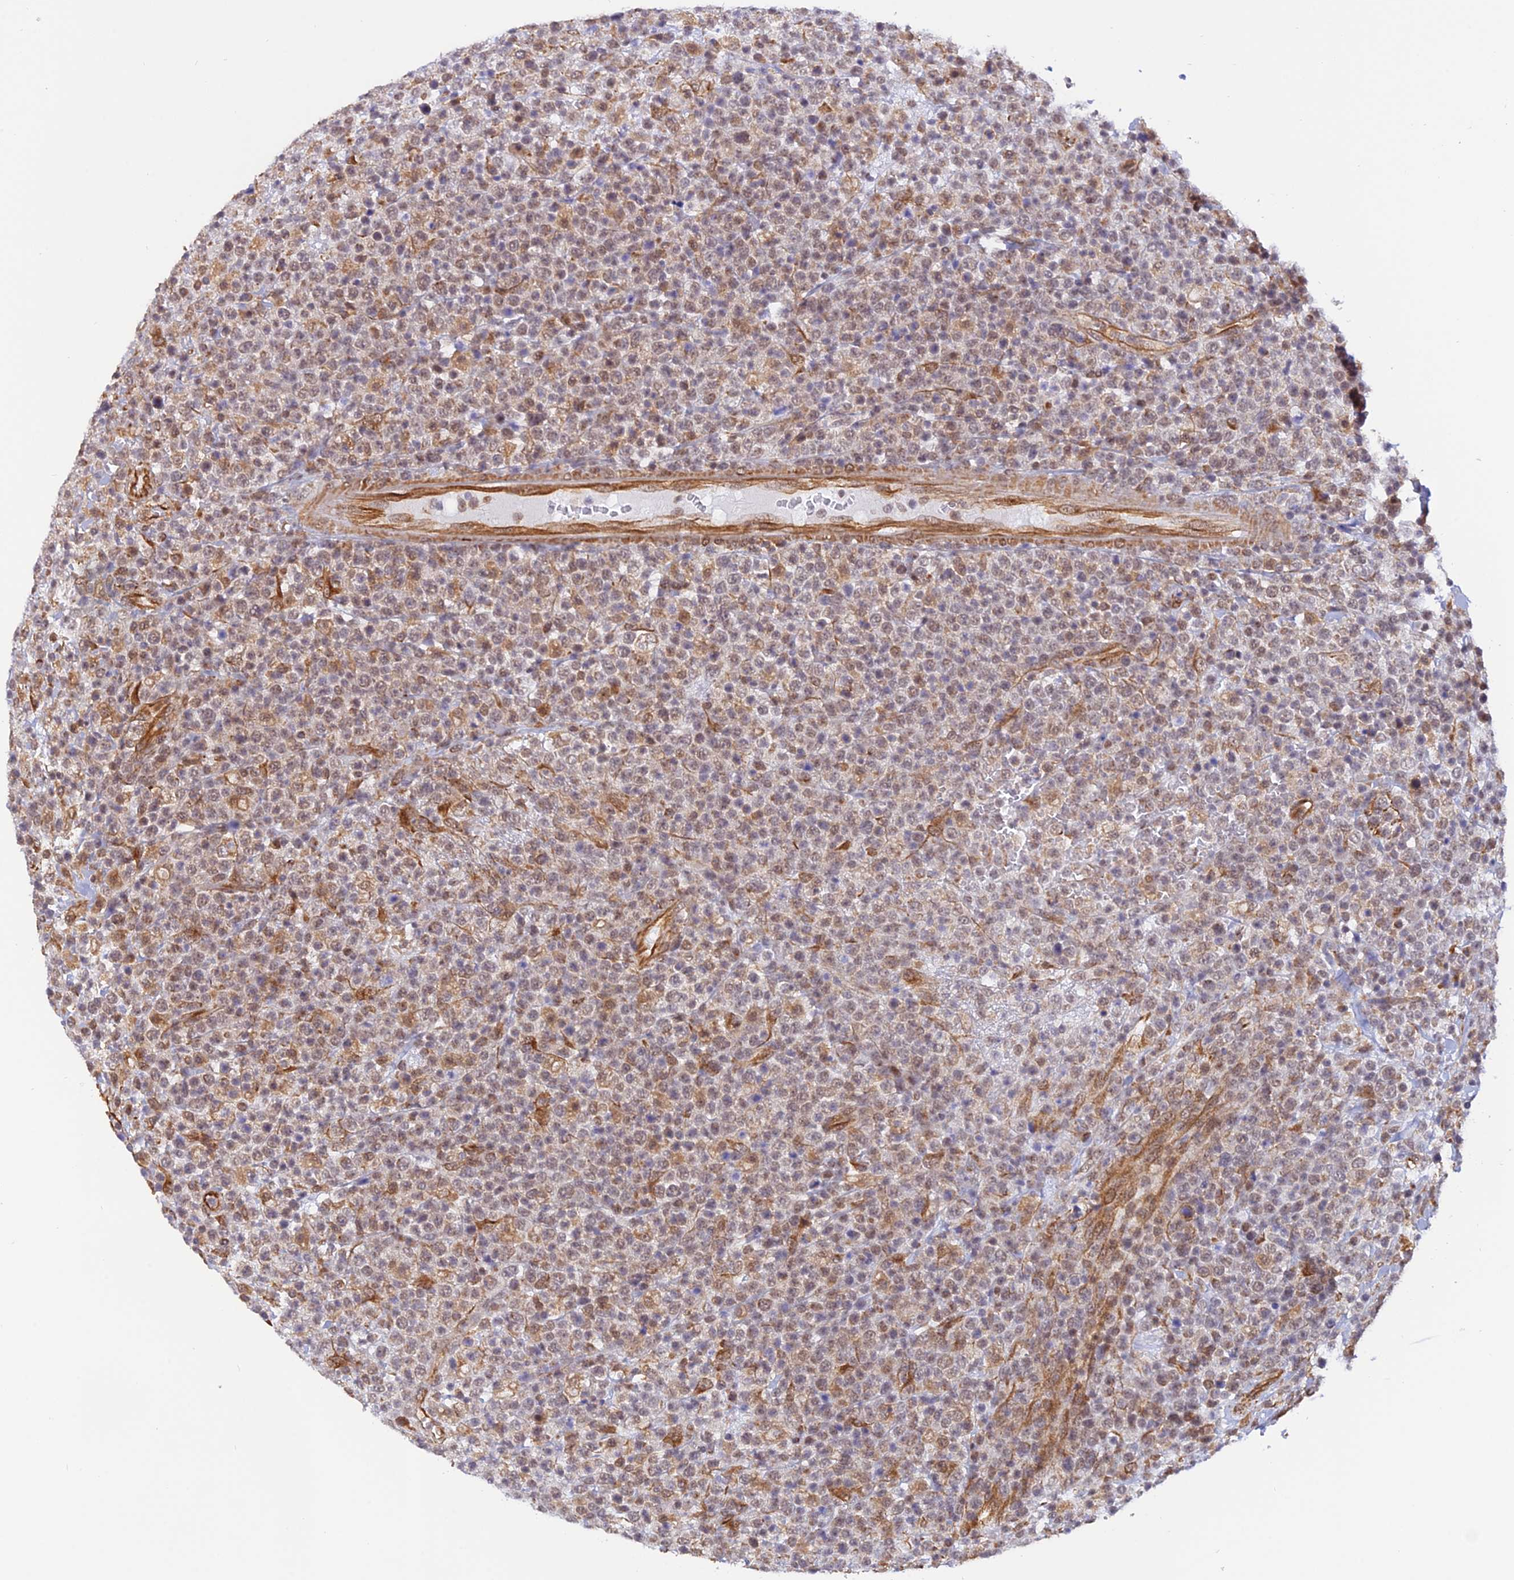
{"staining": {"intensity": "weak", "quantity": ">75%", "location": "nuclear"}, "tissue": "lymphoma", "cell_type": "Tumor cells", "image_type": "cancer", "snomed": [{"axis": "morphology", "description": "Malignant lymphoma, non-Hodgkin's type, High grade"}, {"axis": "topography", "description": "Colon"}], "caption": "The micrograph demonstrates staining of lymphoma, revealing weak nuclear protein expression (brown color) within tumor cells.", "gene": "PAGR1", "patient": {"sex": "female", "age": 53}}